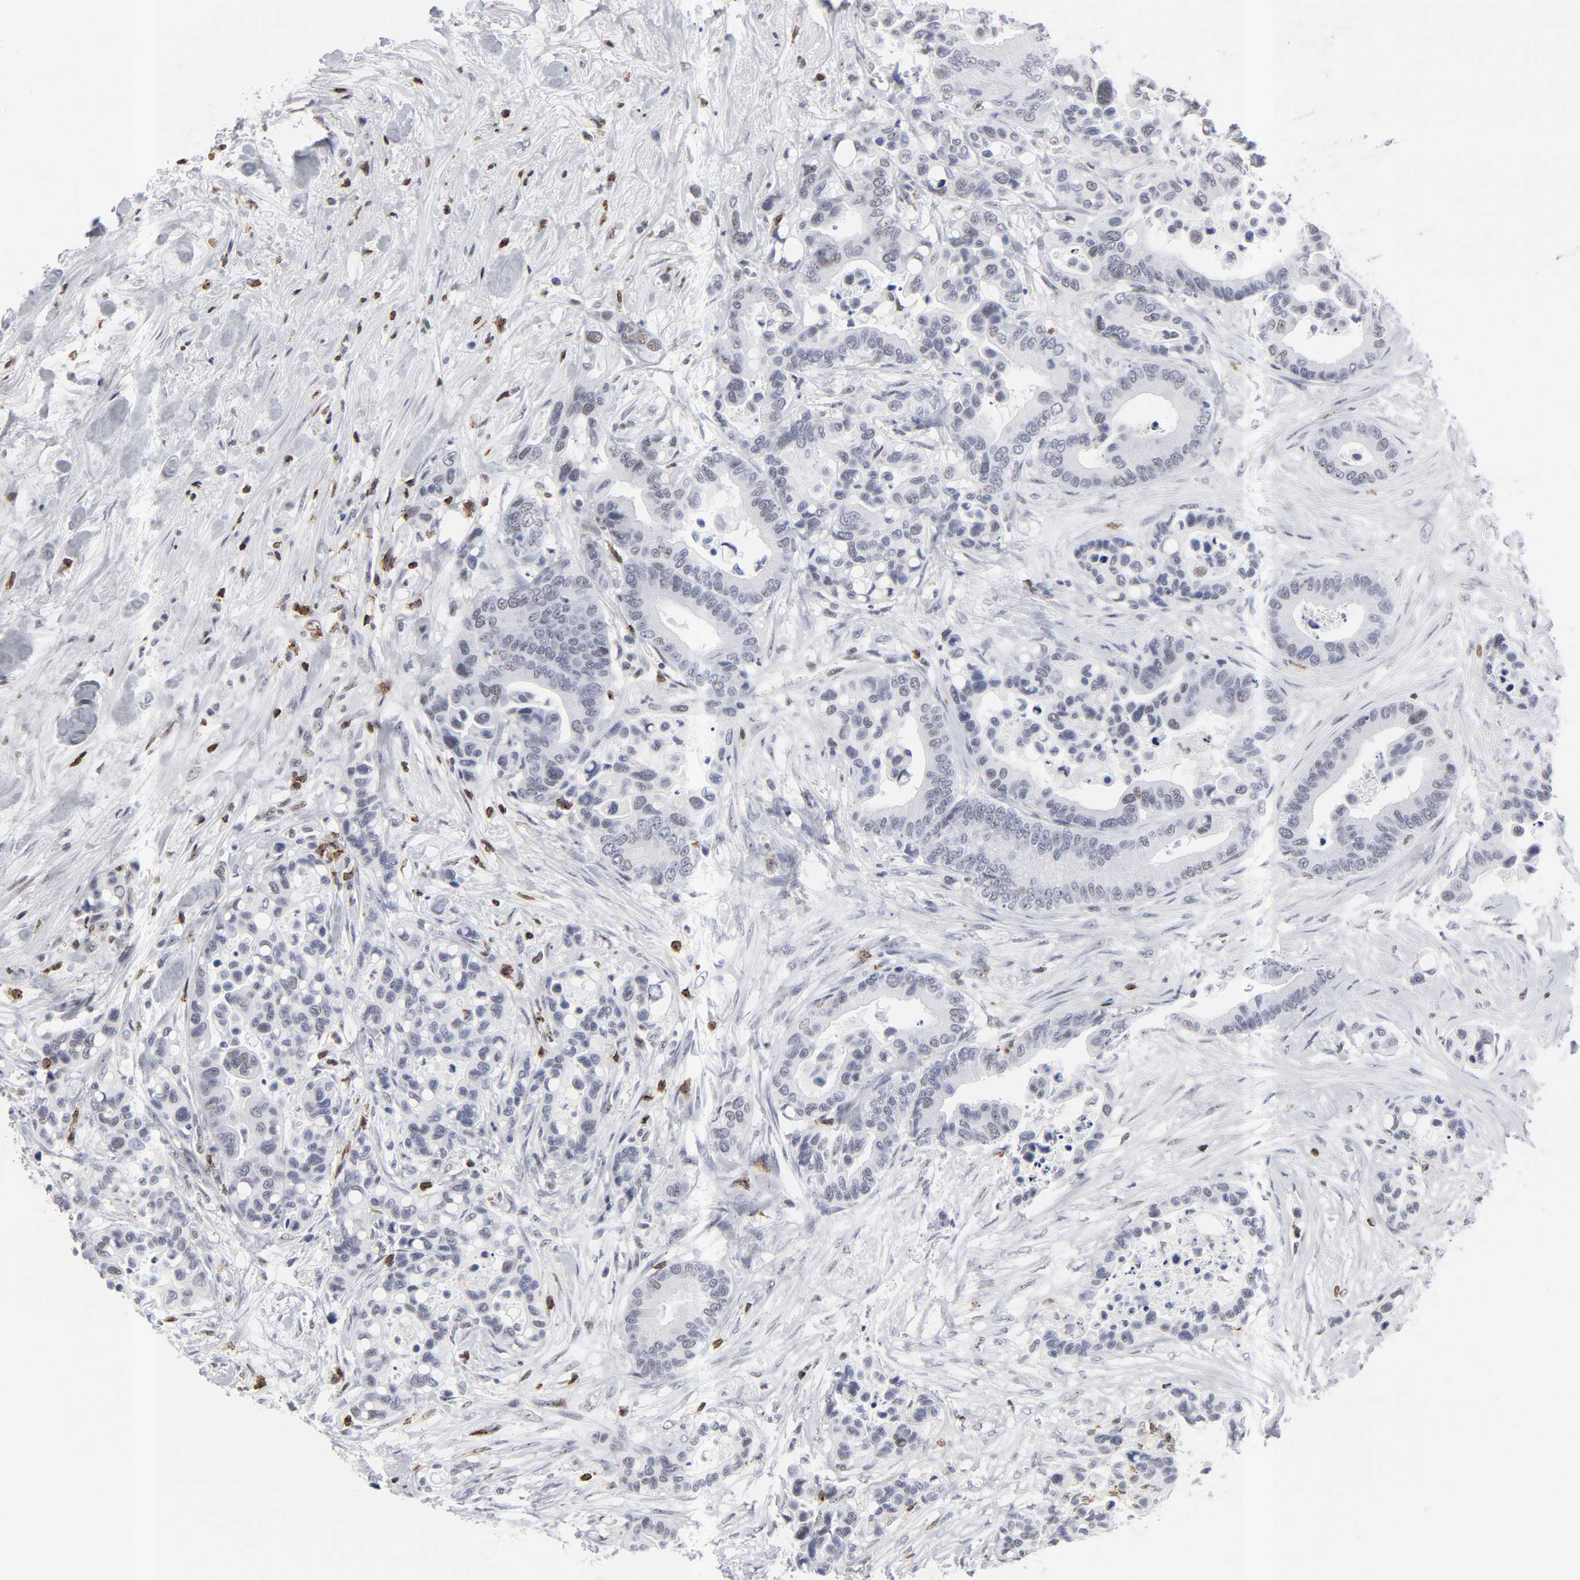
{"staining": {"intensity": "negative", "quantity": "none", "location": "none"}, "tissue": "colorectal cancer", "cell_type": "Tumor cells", "image_type": "cancer", "snomed": [{"axis": "morphology", "description": "Adenocarcinoma, NOS"}, {"axis": "topography", "description": "Colon"}], "caption": "The photomicrograph reveals no significant expression in tumor cells of colorectal cancer (adenocarcinoma).", "gene": "CD2", "patient": {"sex": "male", "age": 82}}